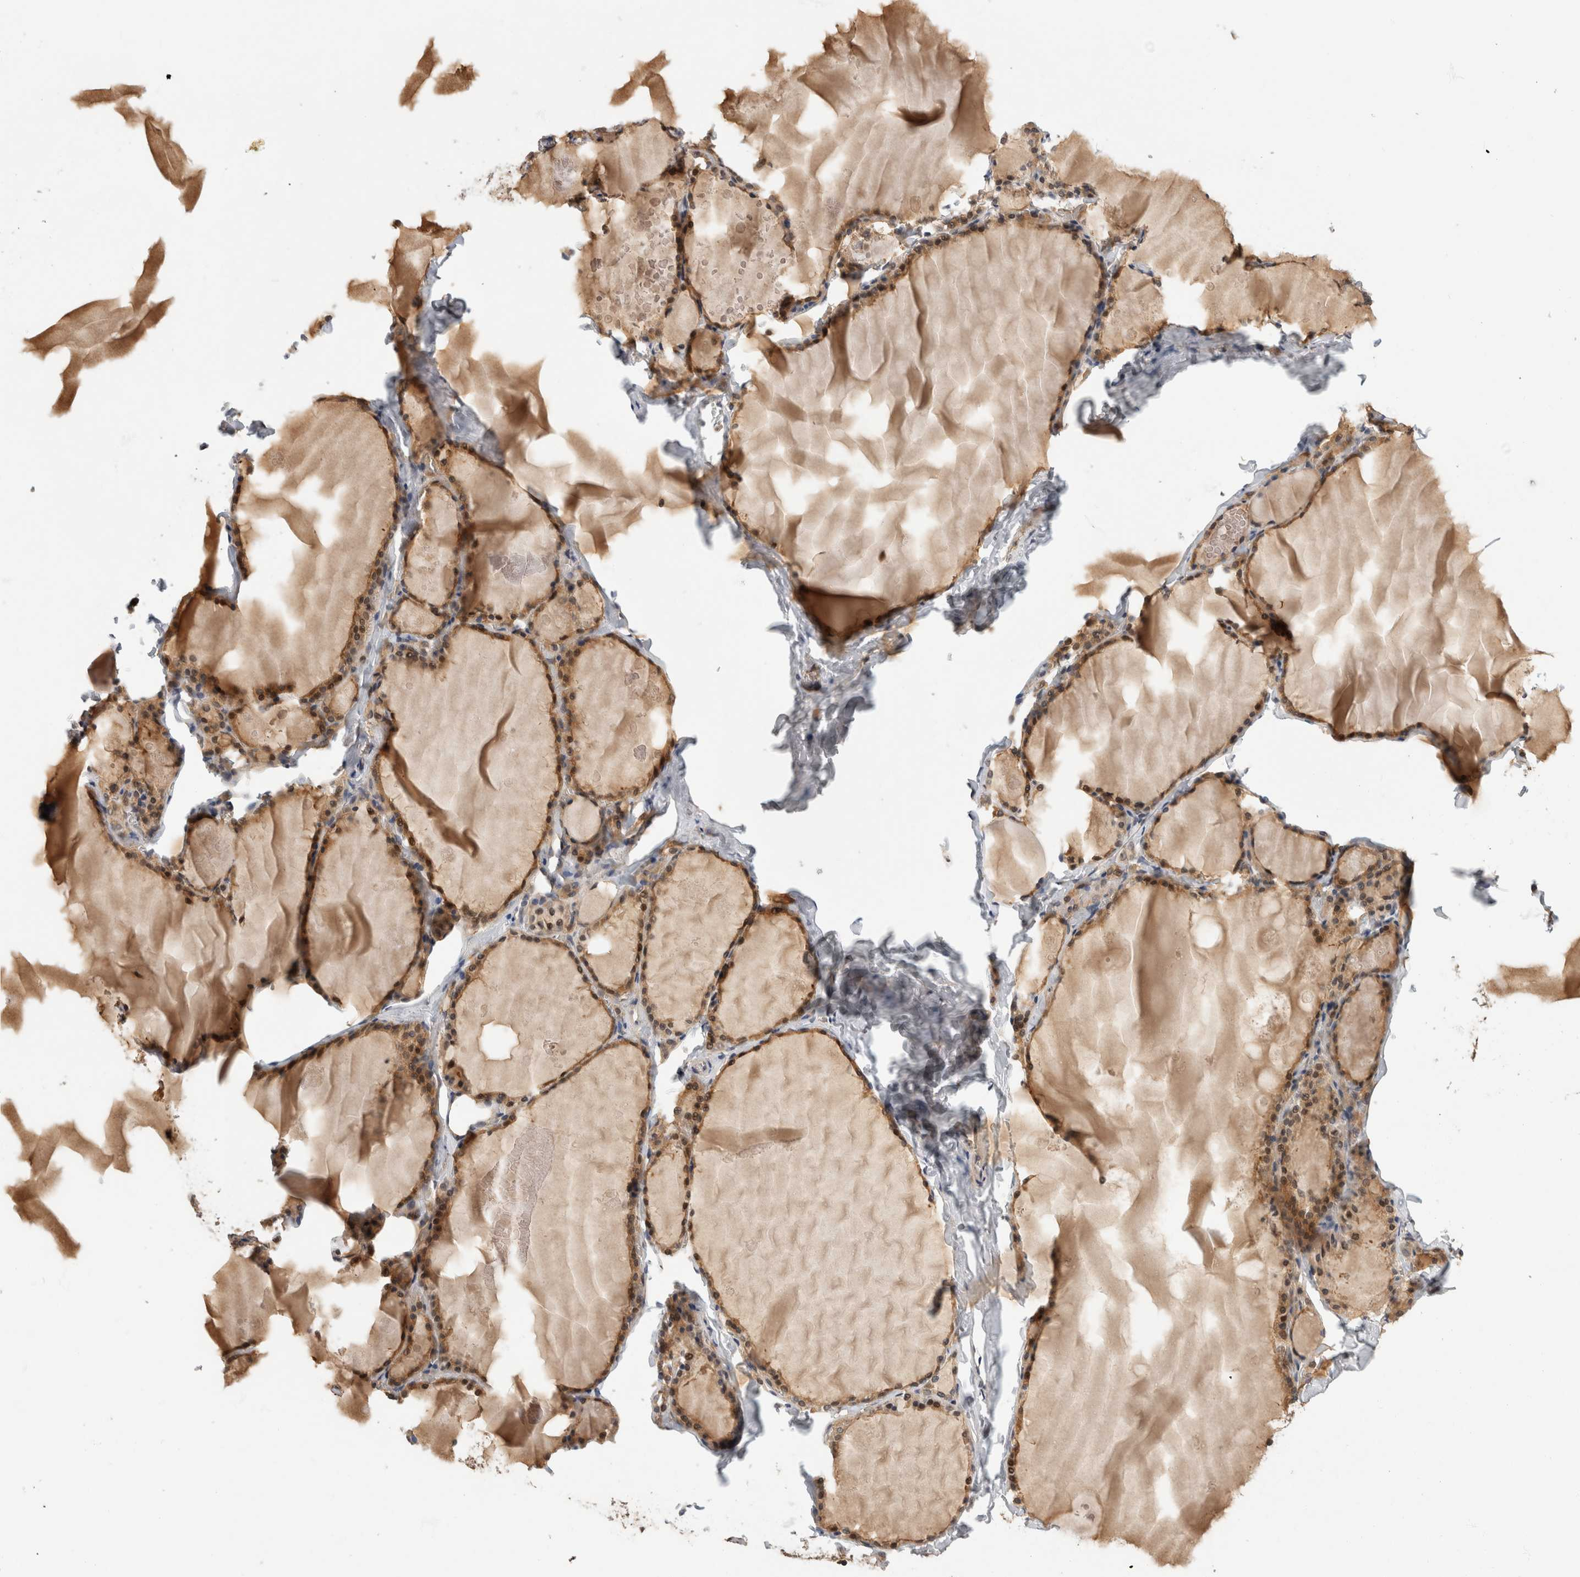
{"staining": {"intensity": "moderate", "quantity": ">75%", "location": "cytoplasmic/membranous,nuclear"}, "tissue": "thyroid gland", "cell_type": "Glandular cells", "image_type": "normal", "snomed": [{"axis": "morphology", "description": "Normal tissue, NOS"}, {"axis": "topography", "description": "Thyroid gland"}], "caption": "Immunohistochemistry staining of normal thyroid gland, which demonstrates medium levels of moderate cytoplasmic/membranous,nuclear positivity in about >75% of glandular cells indicating moderate cytoplasmic/membranous,nuclear protein positivity. The staining was performed using DAB (3,3'-diaminobenzidine) (brown) for protein detection and nuclei were counterstained in hematoxylin (blue).", "gene": "PGM1", "patient": {"sex": "male", "age": 56}}